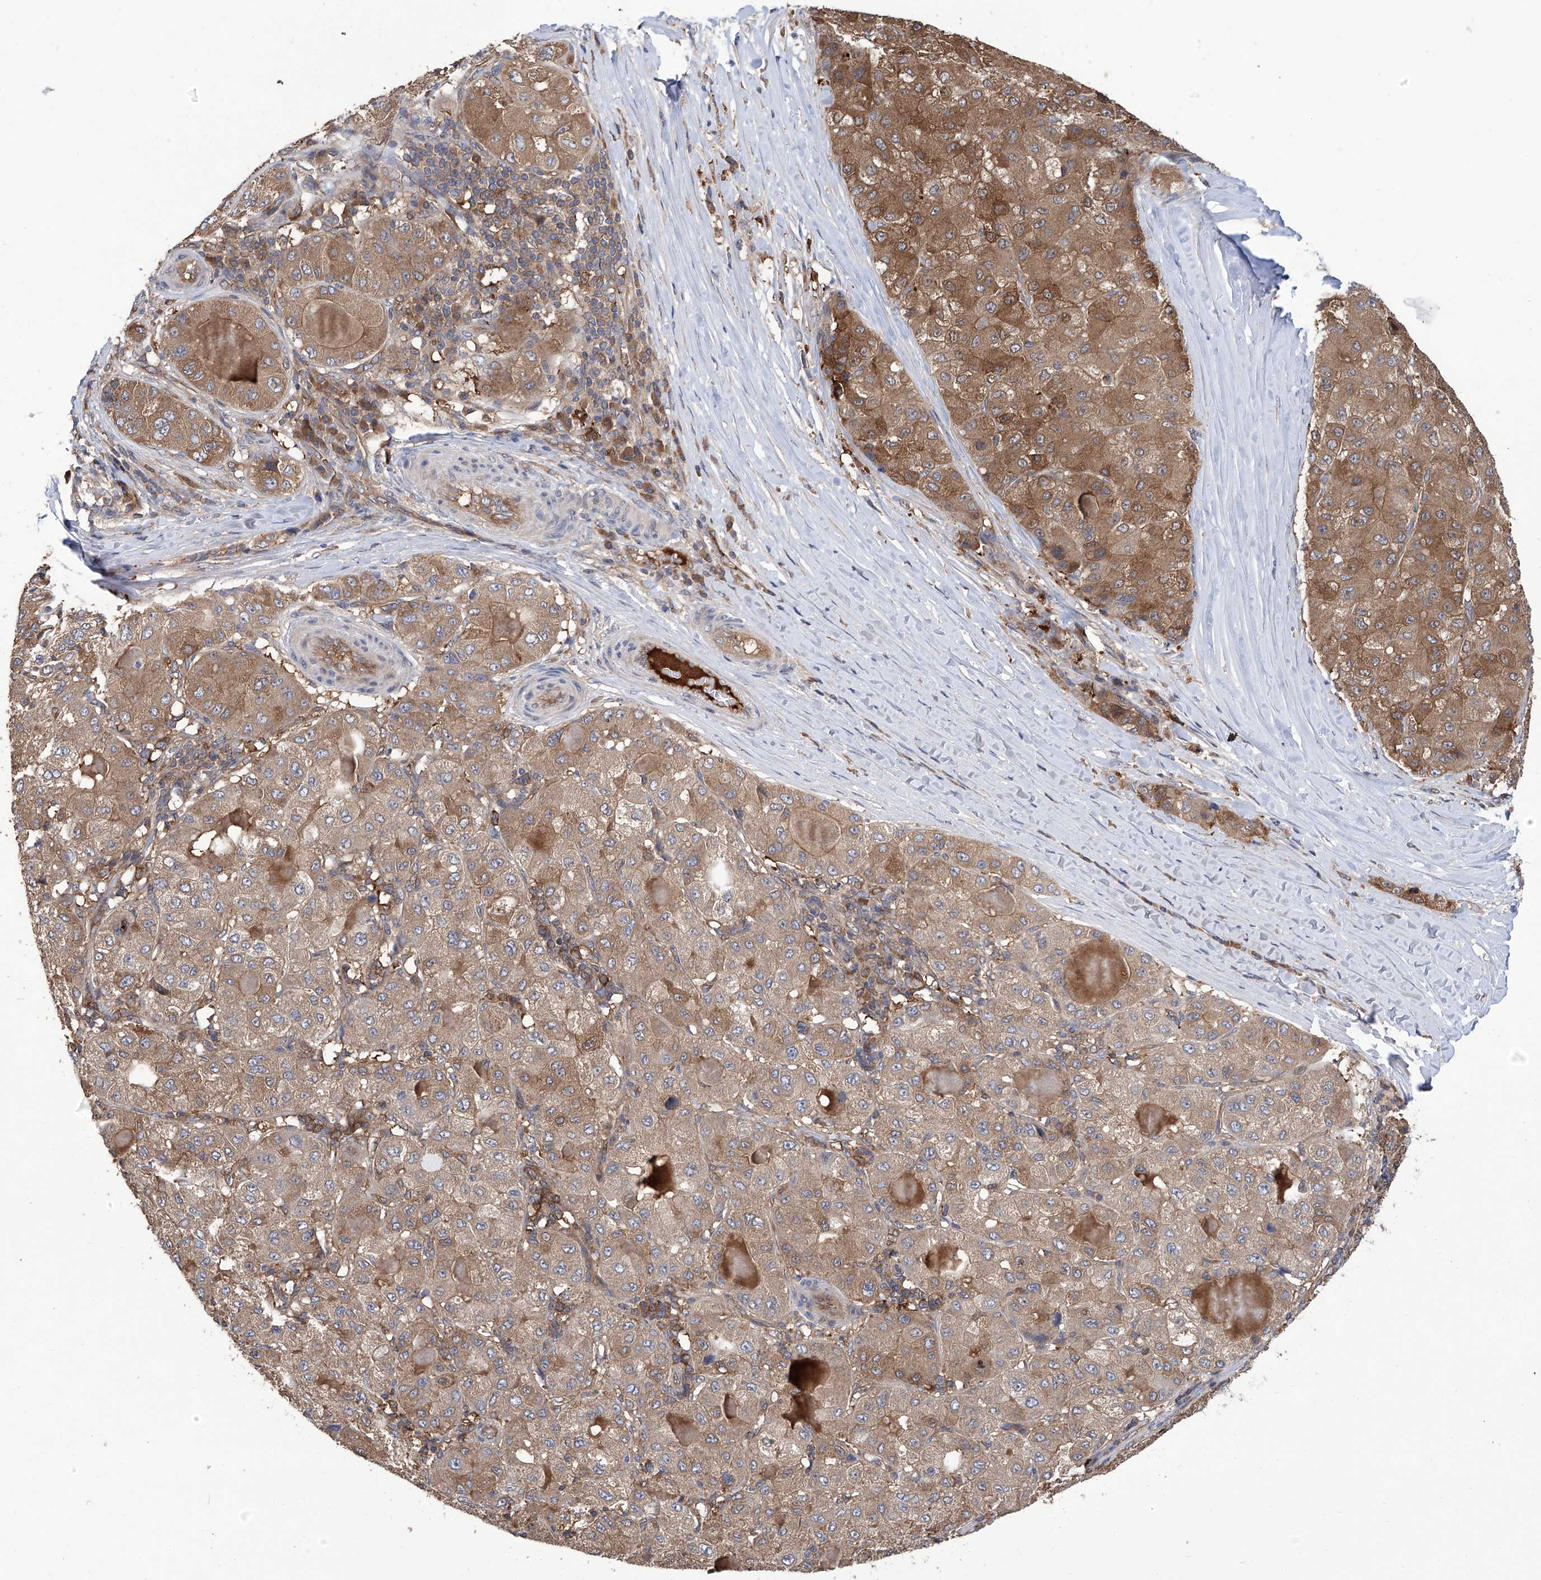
{"staining": {"intensity": "moderate", "quantity": ">75%", "location": "cytoplasmic/membranous"}, "tissue": "liver cancer", "cell_type": "Tumor cells", "image_type": "cancer", "snomed": [{"axis": "morphology", "description": "Carcinoma, Hepatocellular, NOS"}, {"axis": "topography", "description": "Liver"}], "caption": "Human liver cancer stained with a brown dye exhibits moderate cytoplasmic/membranous positive expression in approximately >75% of tumor cells.", "gene": "NUDT17", "patient": {"sex": "male", "age": 80}}